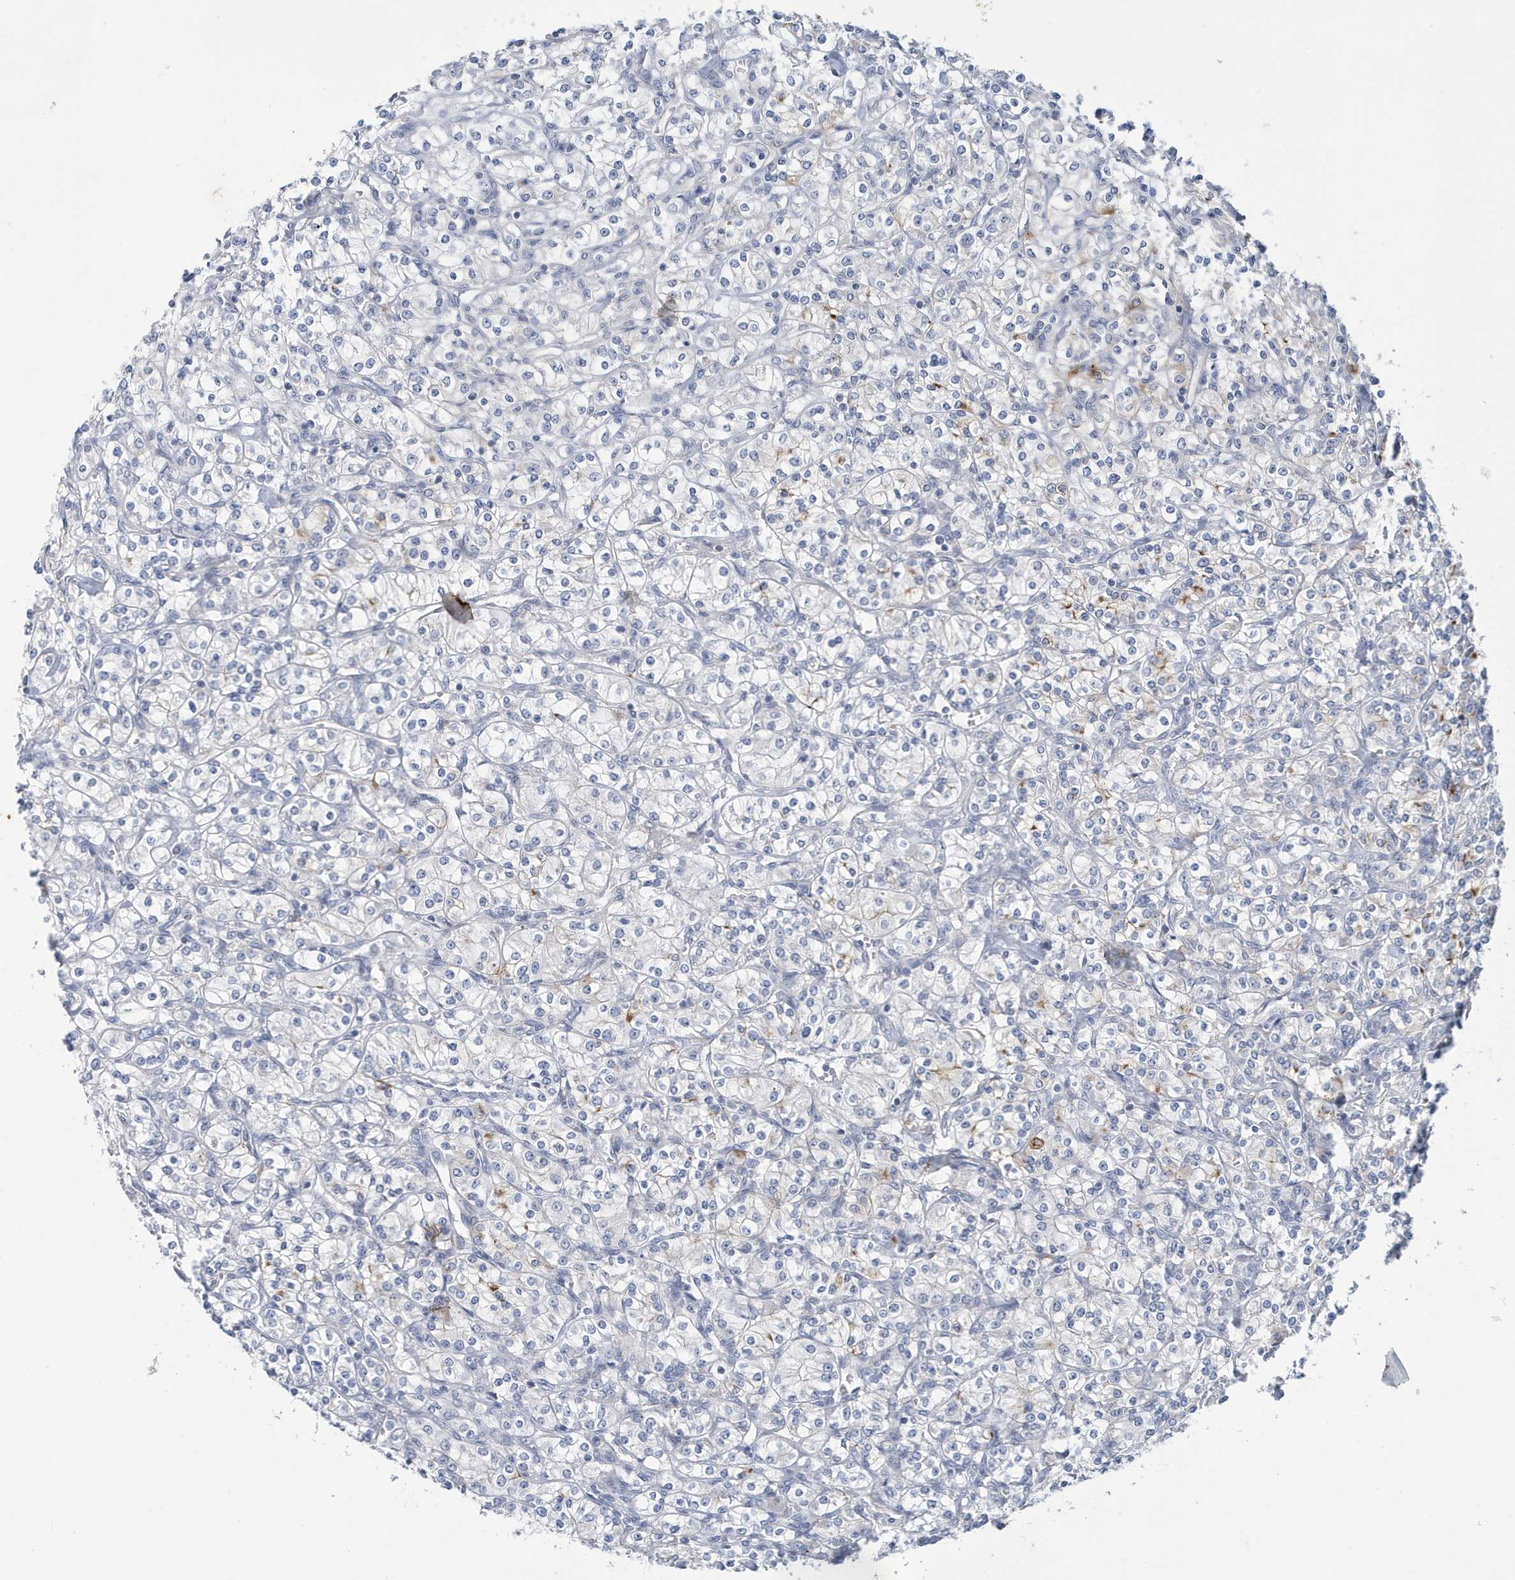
{"staining": {"intensity": "negative", "quantity": "none", "location": "none"}, "tissue": "renal cancer", "cell_type": "Tumor cells", "image_type": "cancer", "snomed": [{"axis": "morphology", "description": "Adenocarcinoma, NOS"}, {"axis": "topography", "description": "Kidney"}], "caption": "The image demonstrates no significant expression in tumor cells of renal cancer (adenocarcinoma). (DAB (3,3'-diaminobenzidine) immunohistochemistry (IHC), high magnification).", "gene": "ZNF654", "patient": {"sex": "male", "age": 77}}